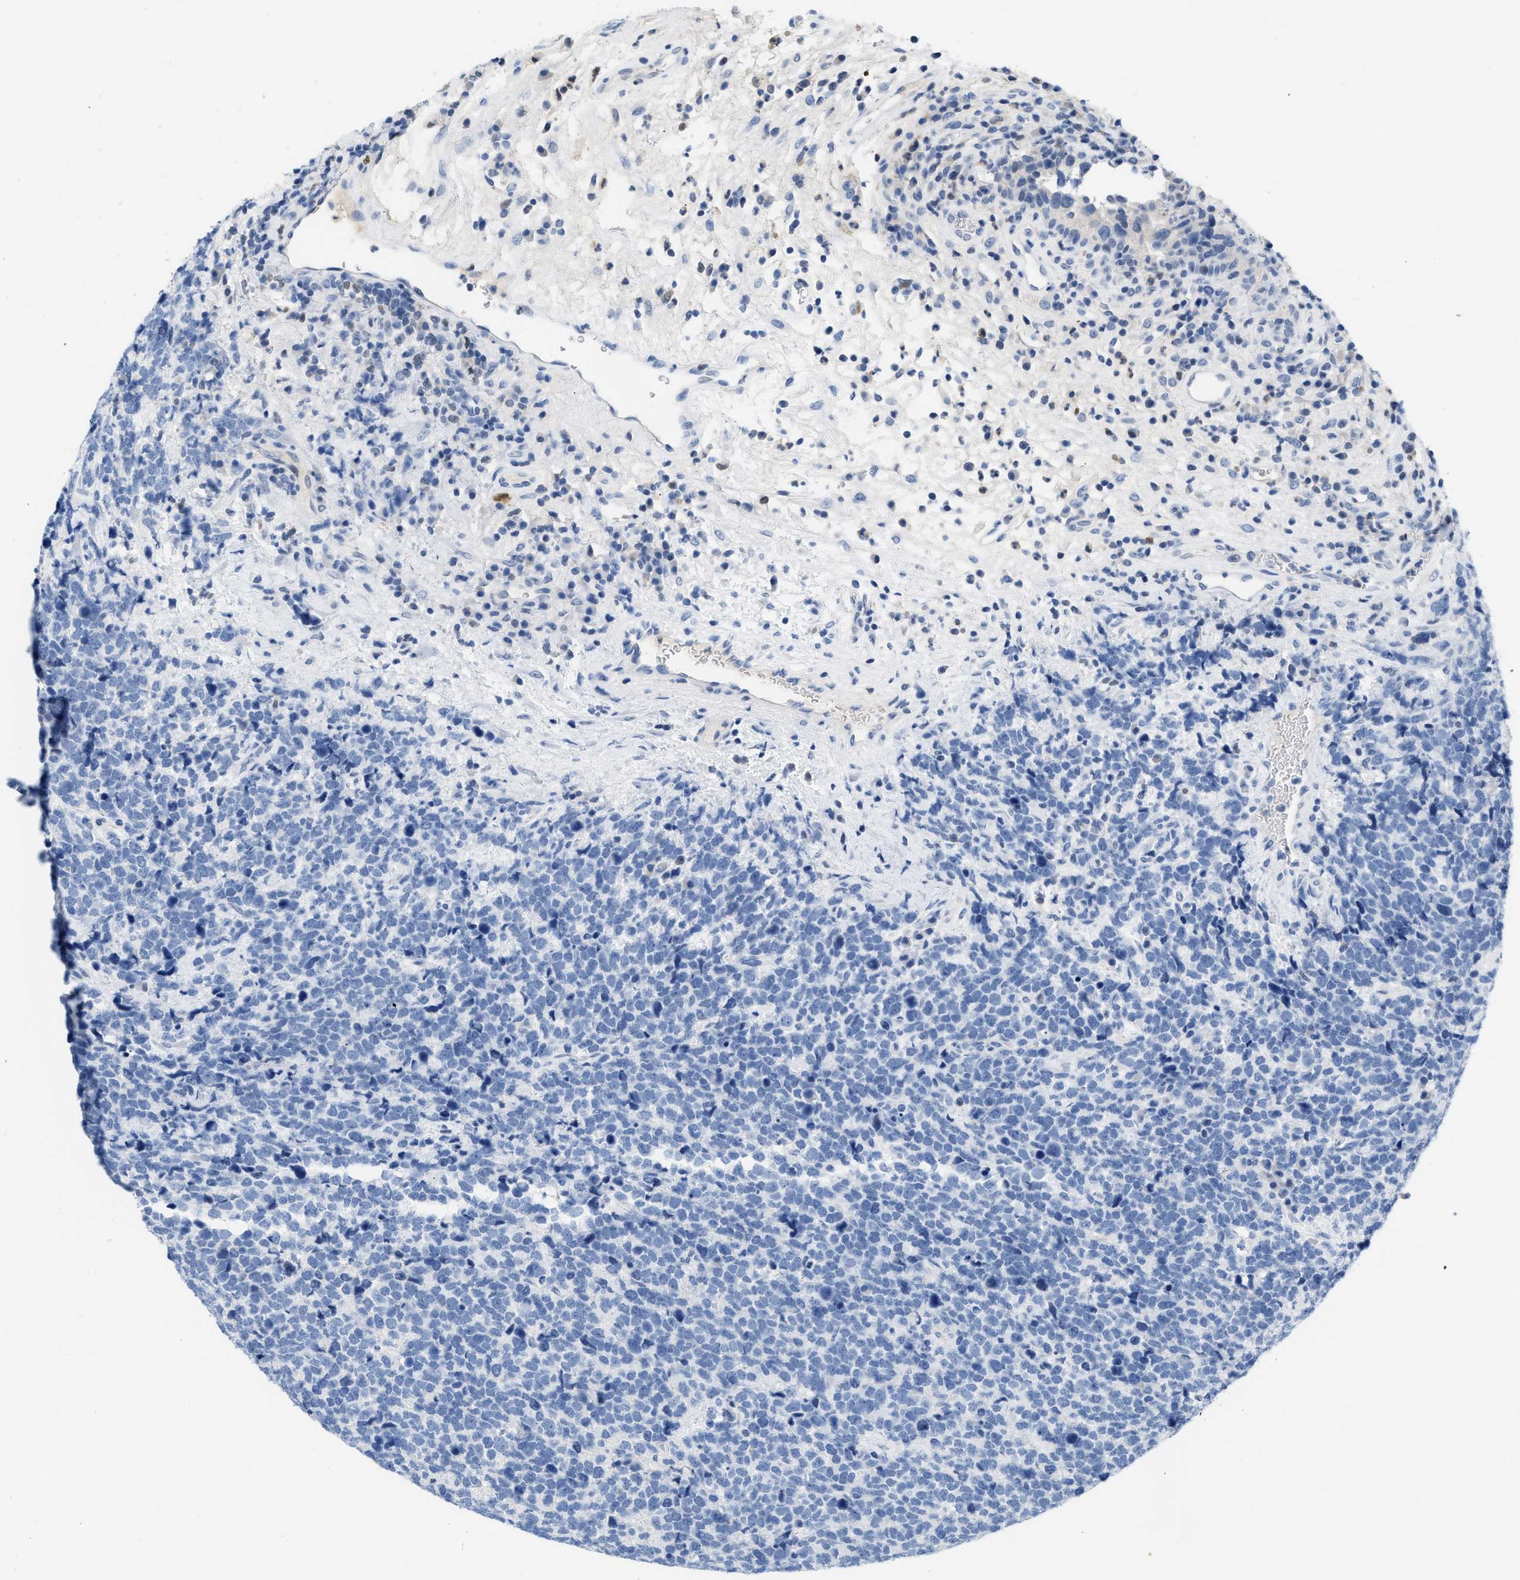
{"staining": {"intensity": "negative", "quantity": "none", "location": "none"}, "tissue": "urothelial cancer", "cell_type": "Tumor cells", "image_type": "cancer", "snomed": [{"axis": "morphology", "description": "Urothelial carcinoma, High grade"}, {"axis": "topography", "description": "Urinary bladder"}], "caption": "Immunohistochemistry (IHC) of high-grade urothelial carcinoma shows no positivity in tumor cells. The staining was performed using DAB to visualize the protein expression in brown, while the nuclei were stained in blue with hematoxylin (Magnification: 20x).", "gene": "BOLL", "patient": {"sex": "female", "age": 82}}